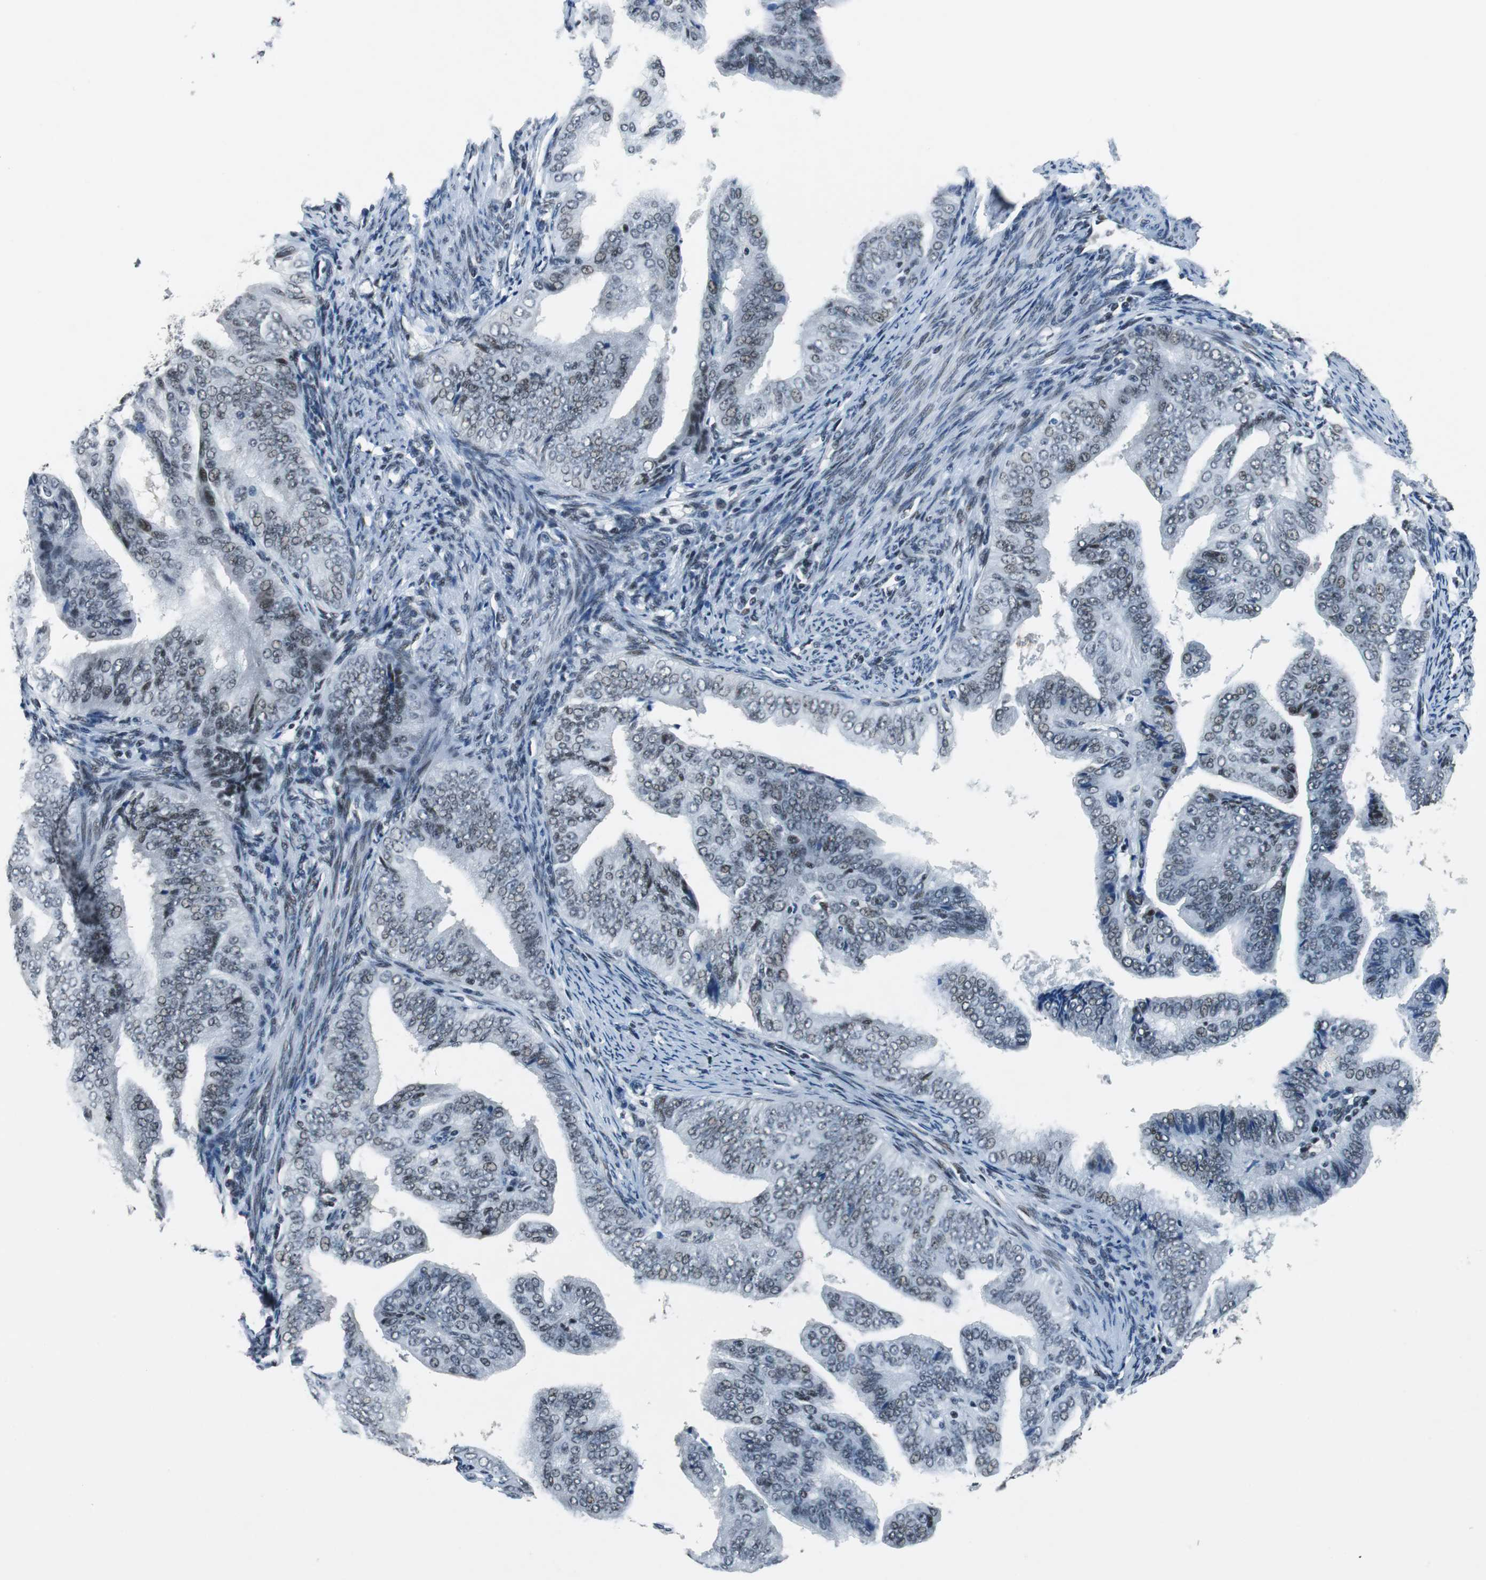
{"staining": {"intensity": "weak", "quantity": "<25%", "location": "nuclear"}, "tissue": "endometrial cancer", "cell_type": "Tumor cells", "image_type": "cancer", "snomed": [{"axis": "morphology", "description": "Adenocarcinoma, NOS"}, {"axis": "topography", "description": "Endometrium"}], "caption": "This image is of adenocarcinoma (endometrial) stained with immunohistochemistry (IHC) to label a protein in brown with the nuclei are counter-stained blue. There is no positivity in tumor cells.", "gene": "HDAC3", "patient": {"sex": "female", "age": 58}}